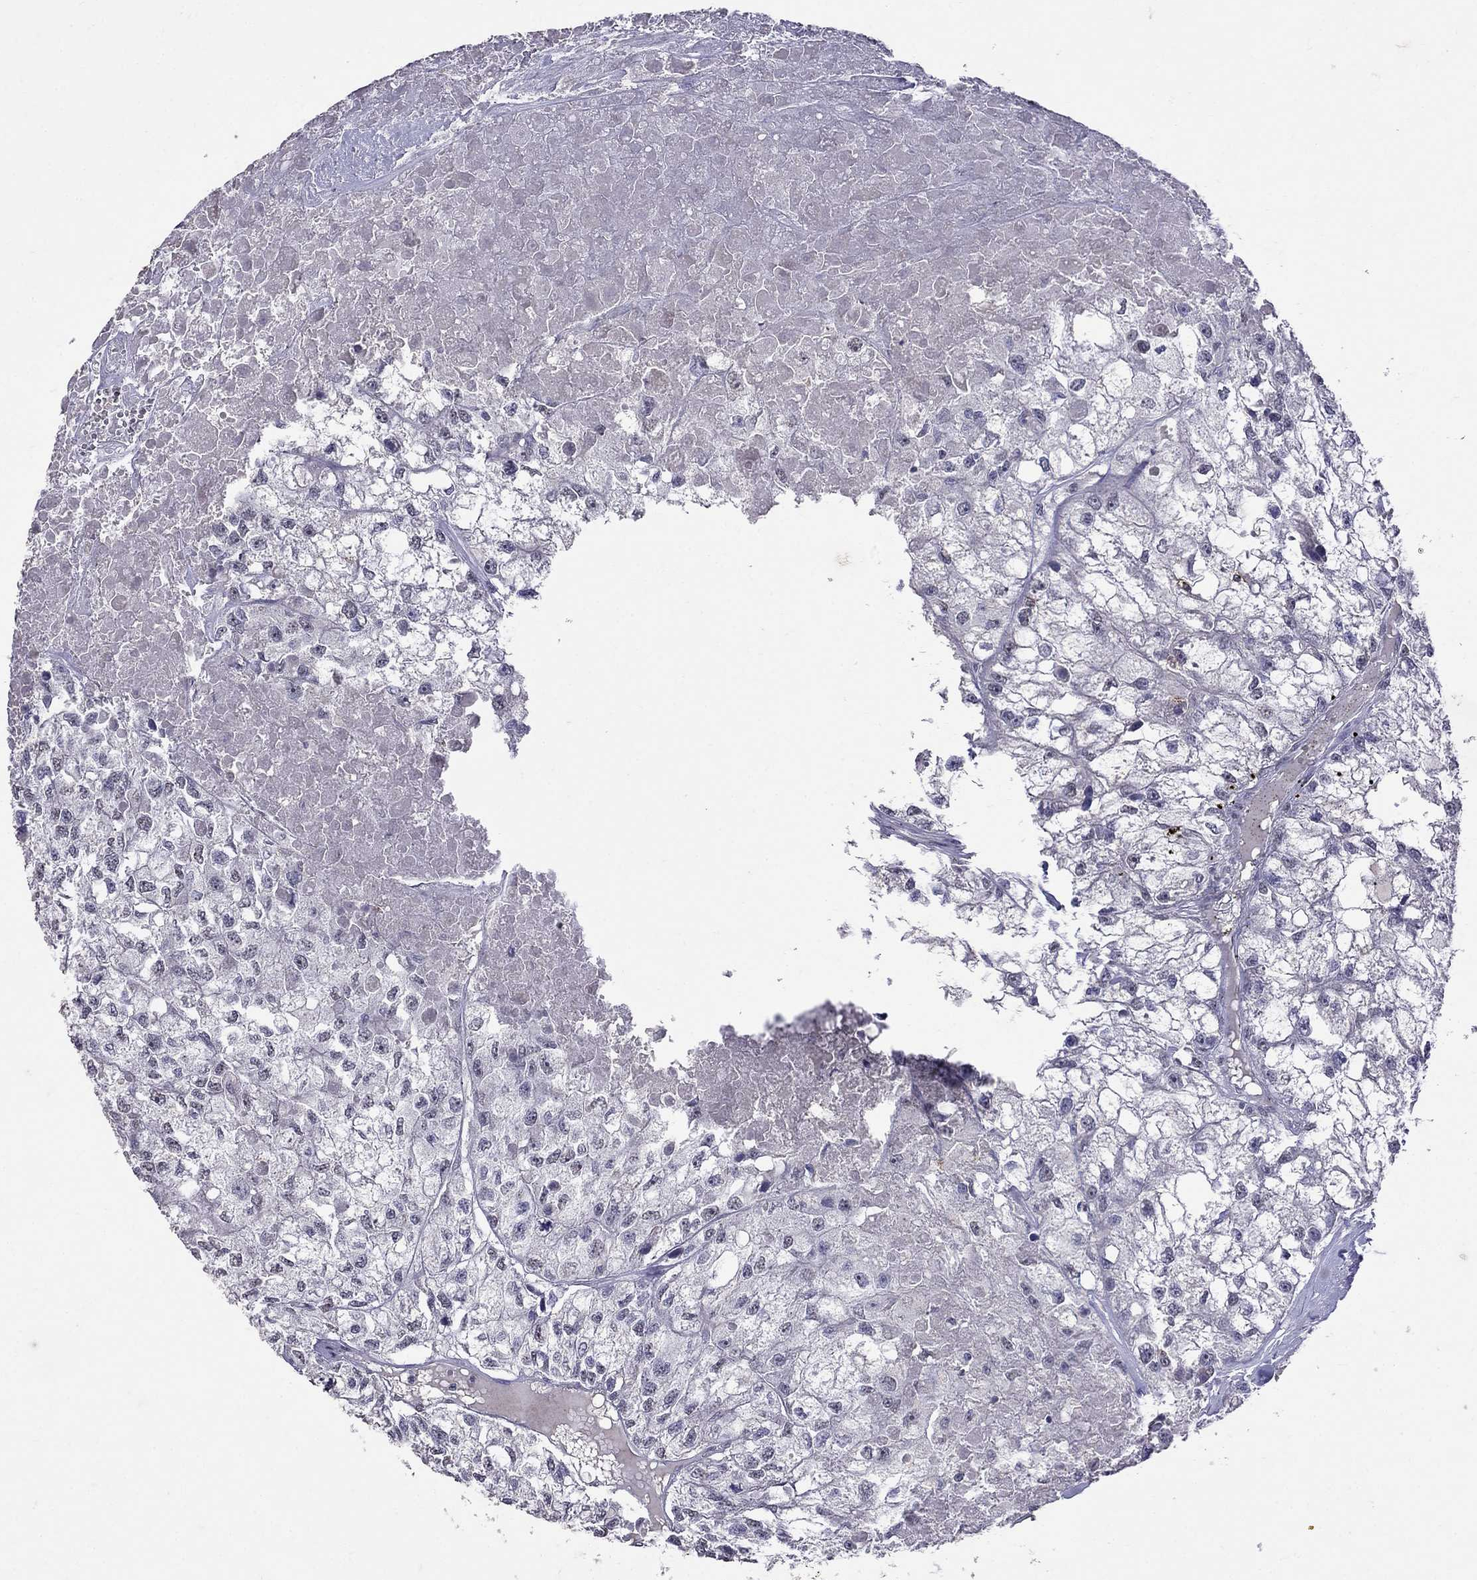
{"staining": {"intensity": "negative", "quantity": "none", "location": "none"}, "tissue": "renal cancer", "cell_type": "Tumor cells", "image_type": "cancer", "snomed": [{"axis": "morphology", "description": "Adenocarcinoma, NOS"}, {"axis": "topography", "description": "Kidney"}], "caption": "High power microscopy micrograph of an IHC image of renal adenocarcinoma, revealing no significant expression in tumor cells.", "gene": "CD8B", "patient": {"sex": "male", "age": 56}}